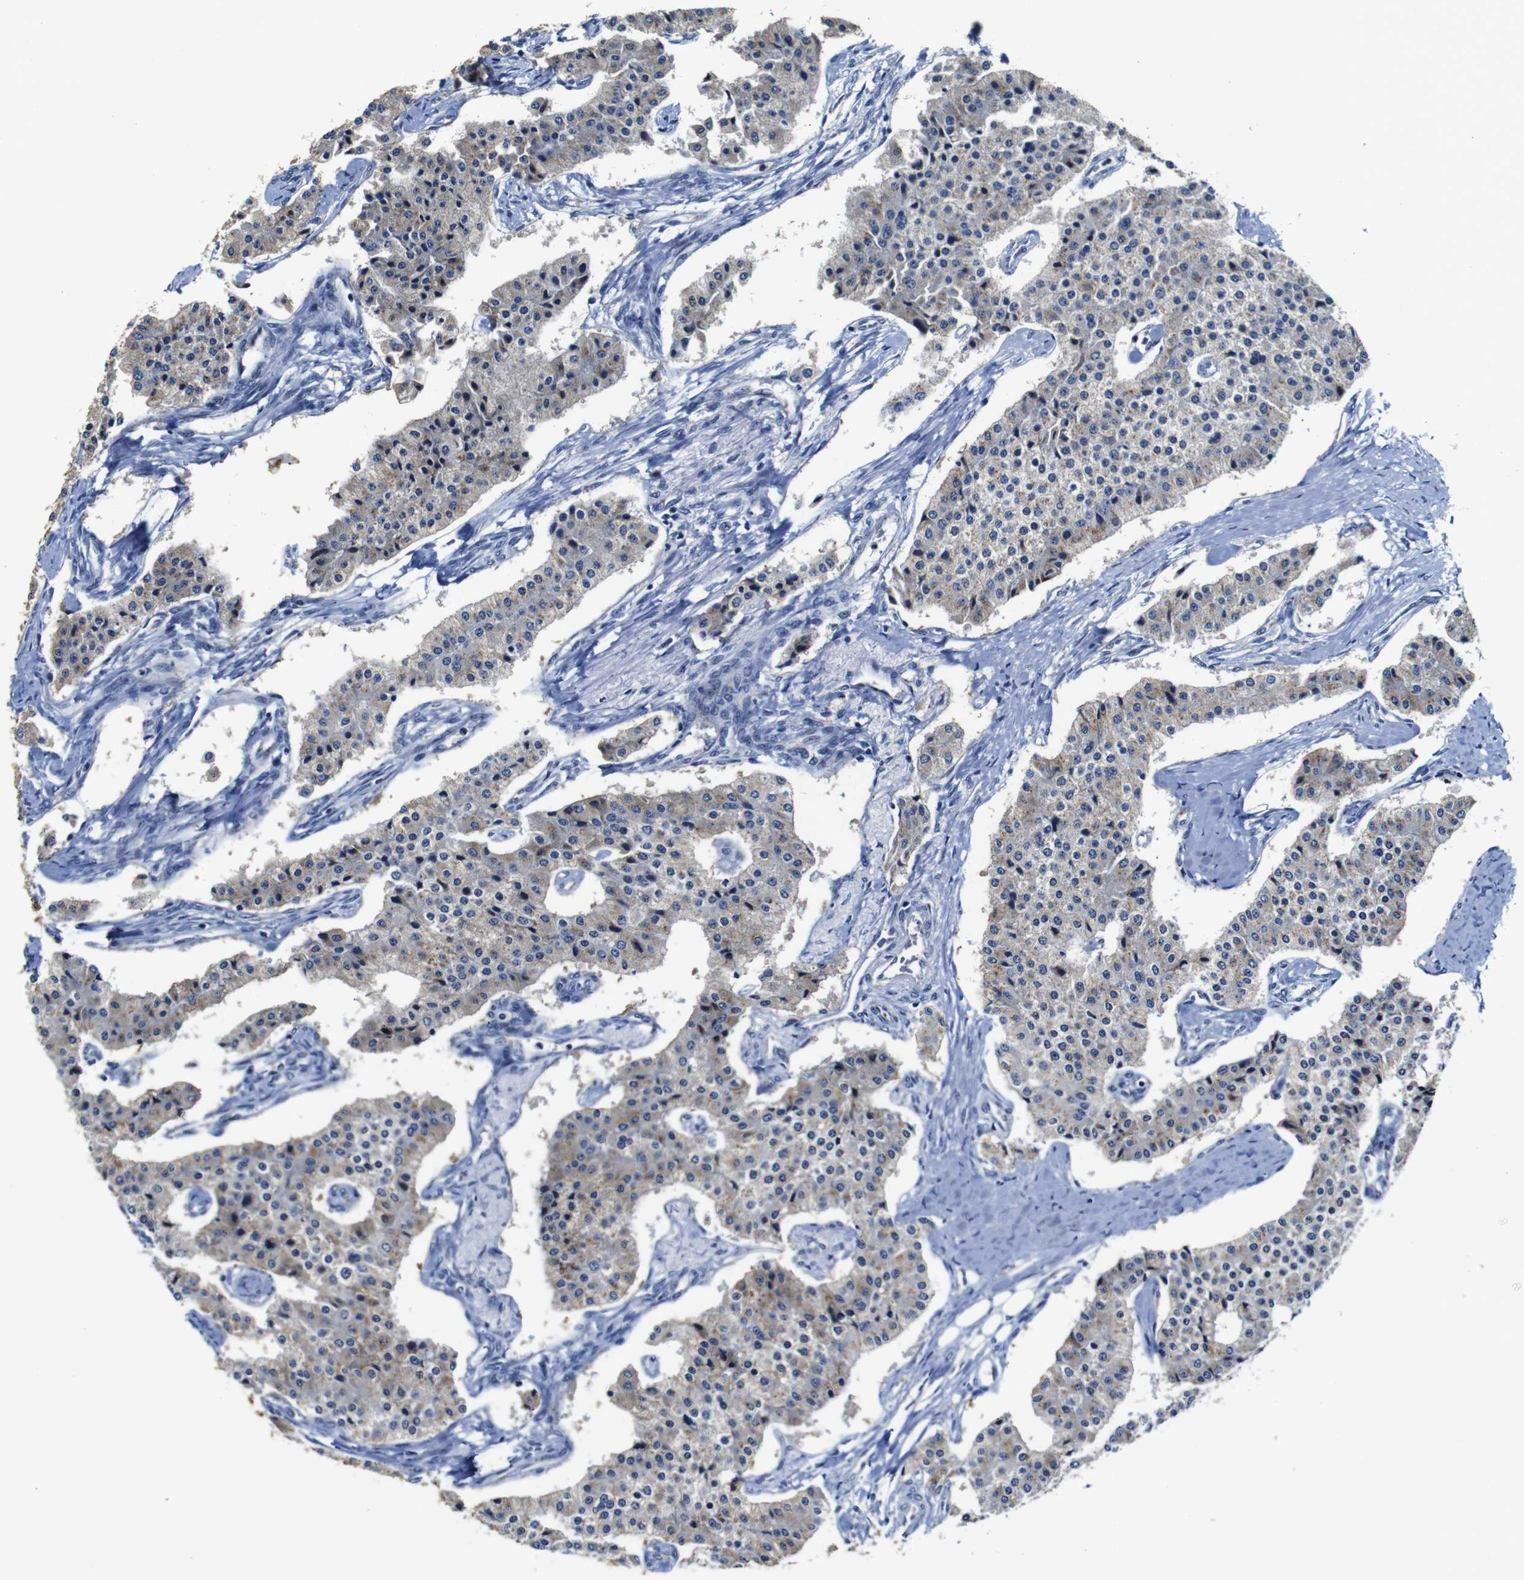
{"staining": {"intensity": "weak", "quantity": "25%-75%", "location": "cytoplasmic/membranous"}, "tissue": "carcinoid", "cell_type": "Tumor cells", "image_type": "cancer", "snomed": [{"axis": "morphology", "description": "Carcinoid, malignant, NOS"}, {"axis": "topography", "description": "Colon"}], "caption": "The immunohistochemical stain highlights weak cytoplasmic/membranous staining in tumor cells of malignant carcinoid tissue.", "gene": "FURIN", "patient": {"sex": "female", "age": 52}}